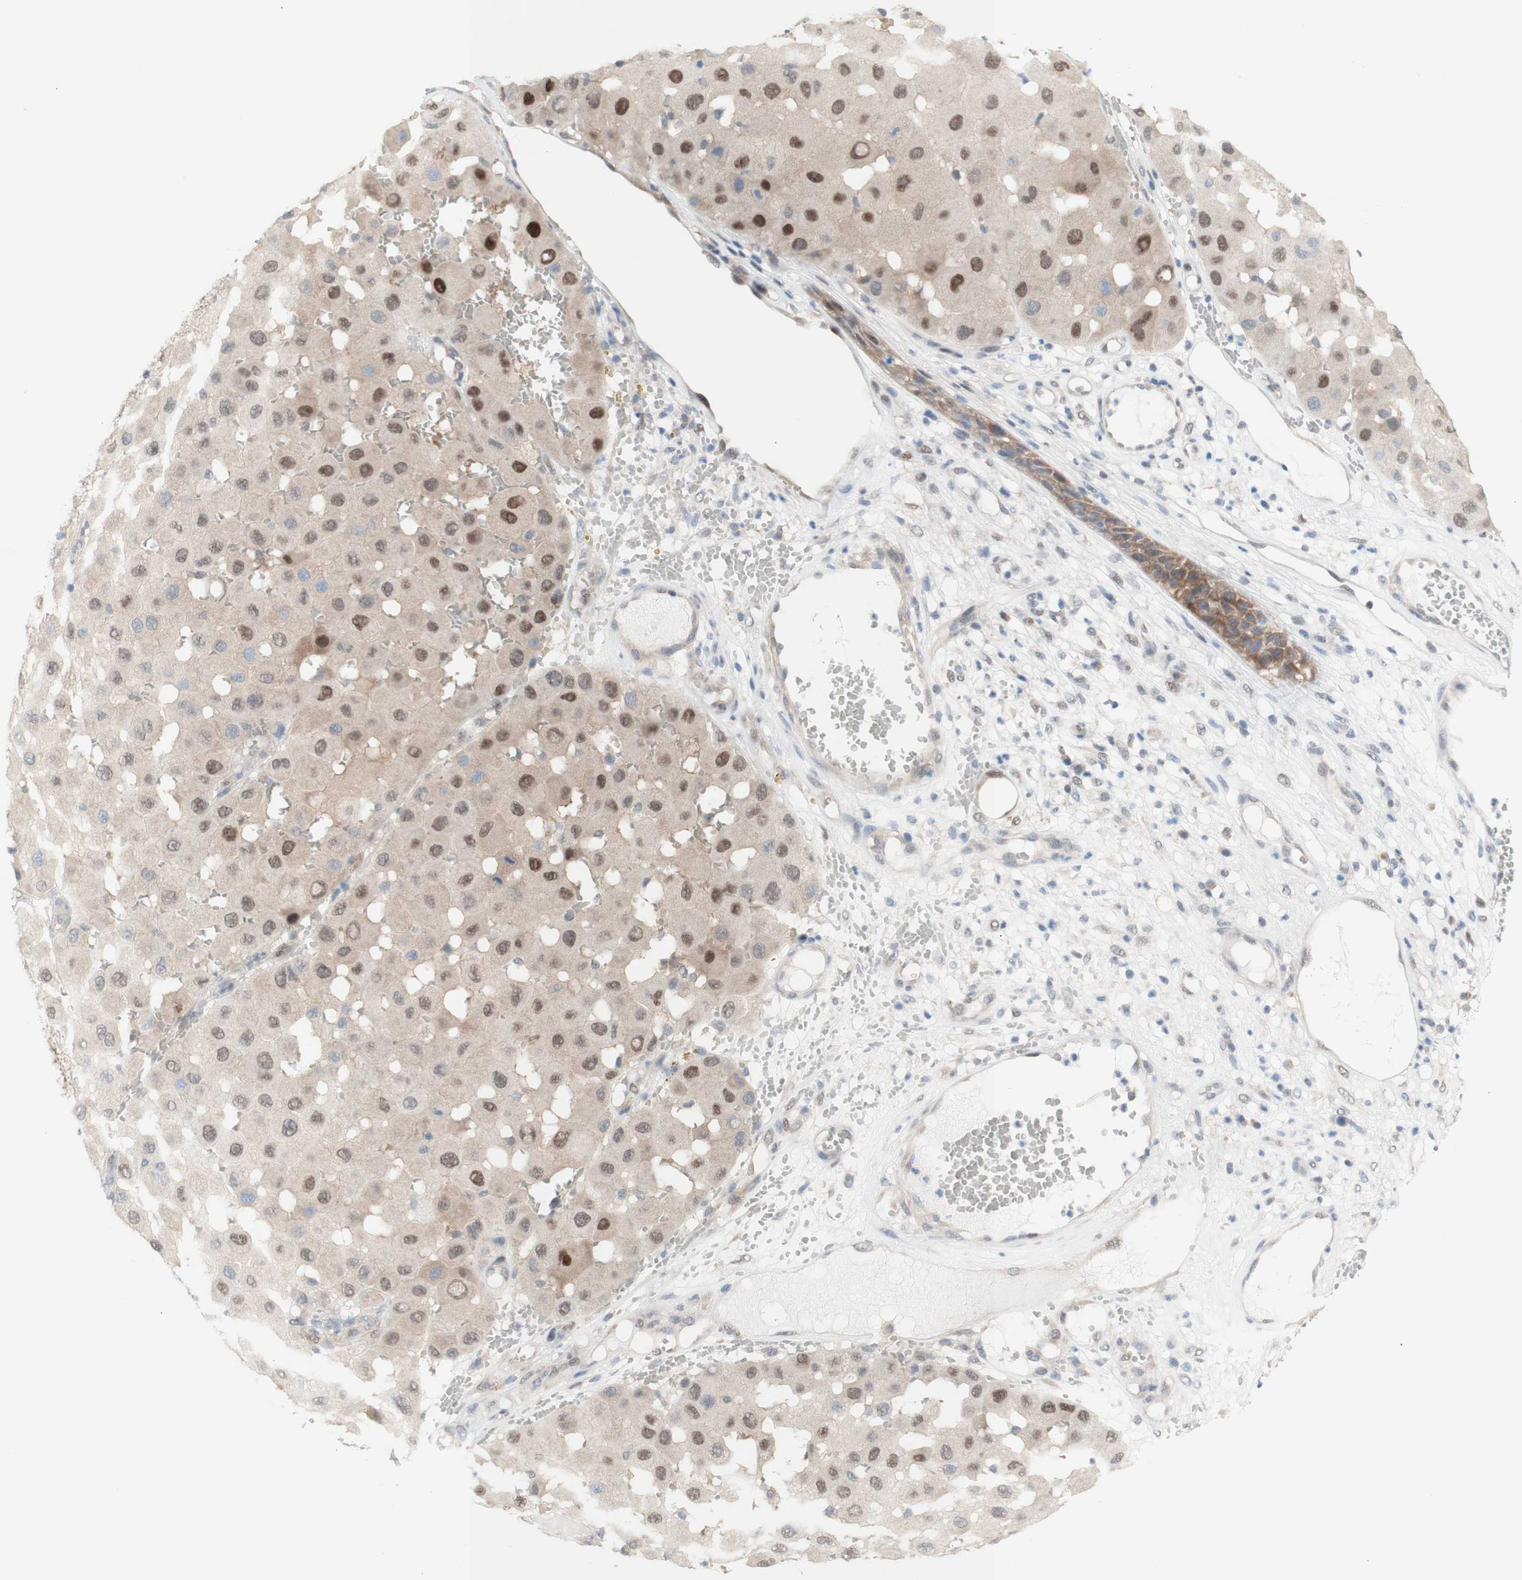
{"staining": {"intensity": "moderate", "quantity": ">75%", "location": "nuclear"}, "tissue": "melanoma", "cell_type": "Tumor cells", "image_type": "cancer", "snomed": [{"axis": "morphology", "description": "Malignant melanoma, NOS"}, {"axis": "topography", "description": "Skin"}], "caption": "An immunohistochemistry micrograph of tumor tissue is shown. Protein staining in brown shows moderate nuclear positivity in malignant melanoma within tumor cells.", "gene": "PRMT5", "patient": {"sex": "female", "age": 81}}